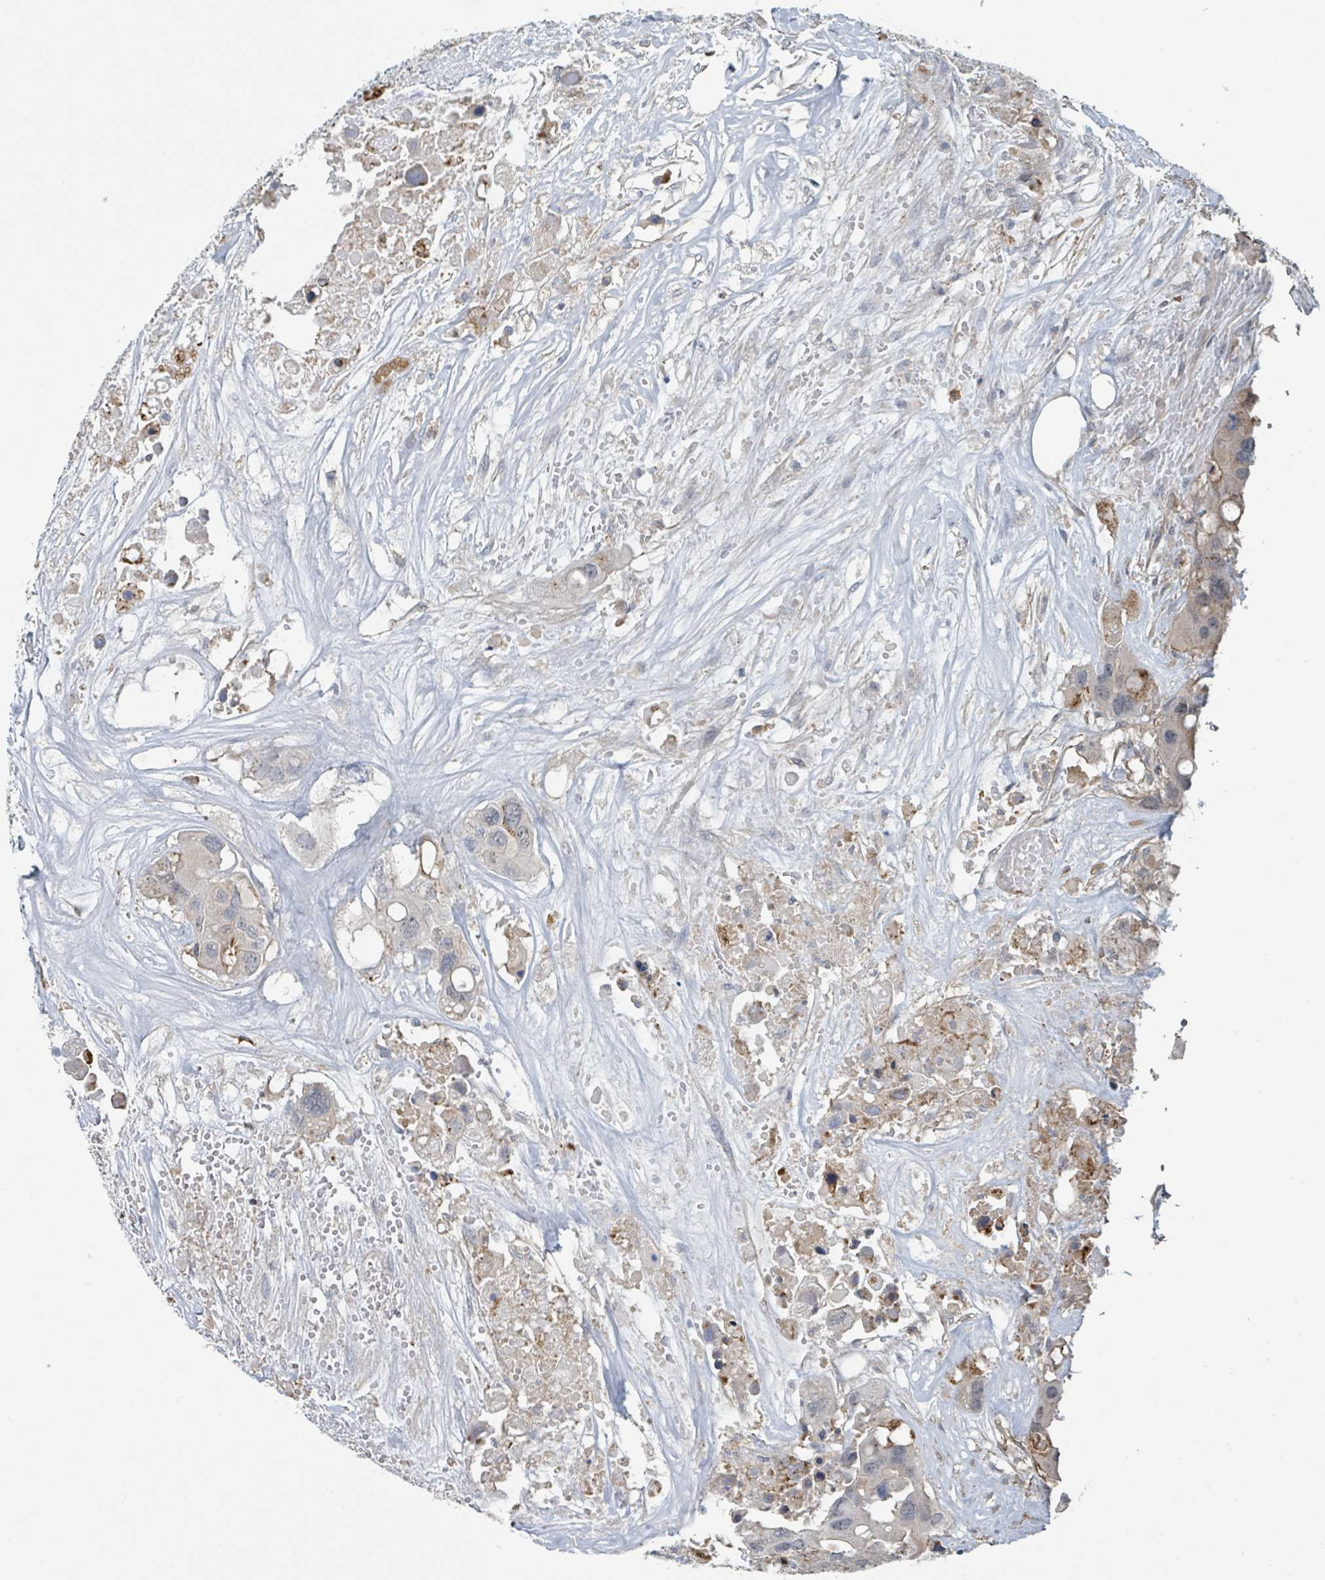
{"staining": {"intensity": "negative", "quantity": "none", "location": "none"}, "tissue": "colorectal cancer", "cell_type": "Tumor cells", "image_type": "cancer", "snomed": [{"axis": "morphology", "description": "Adenocarcinoma, NOS"}, {"axis": "topography", "description": "Colon"}], "caption": "A histopathology image of human colorectal cancer (adenocarcinoma) is negative for staining in tumor cells.", "gene": "LRRC42", "patient": {"sex": "male", "age": 77}}